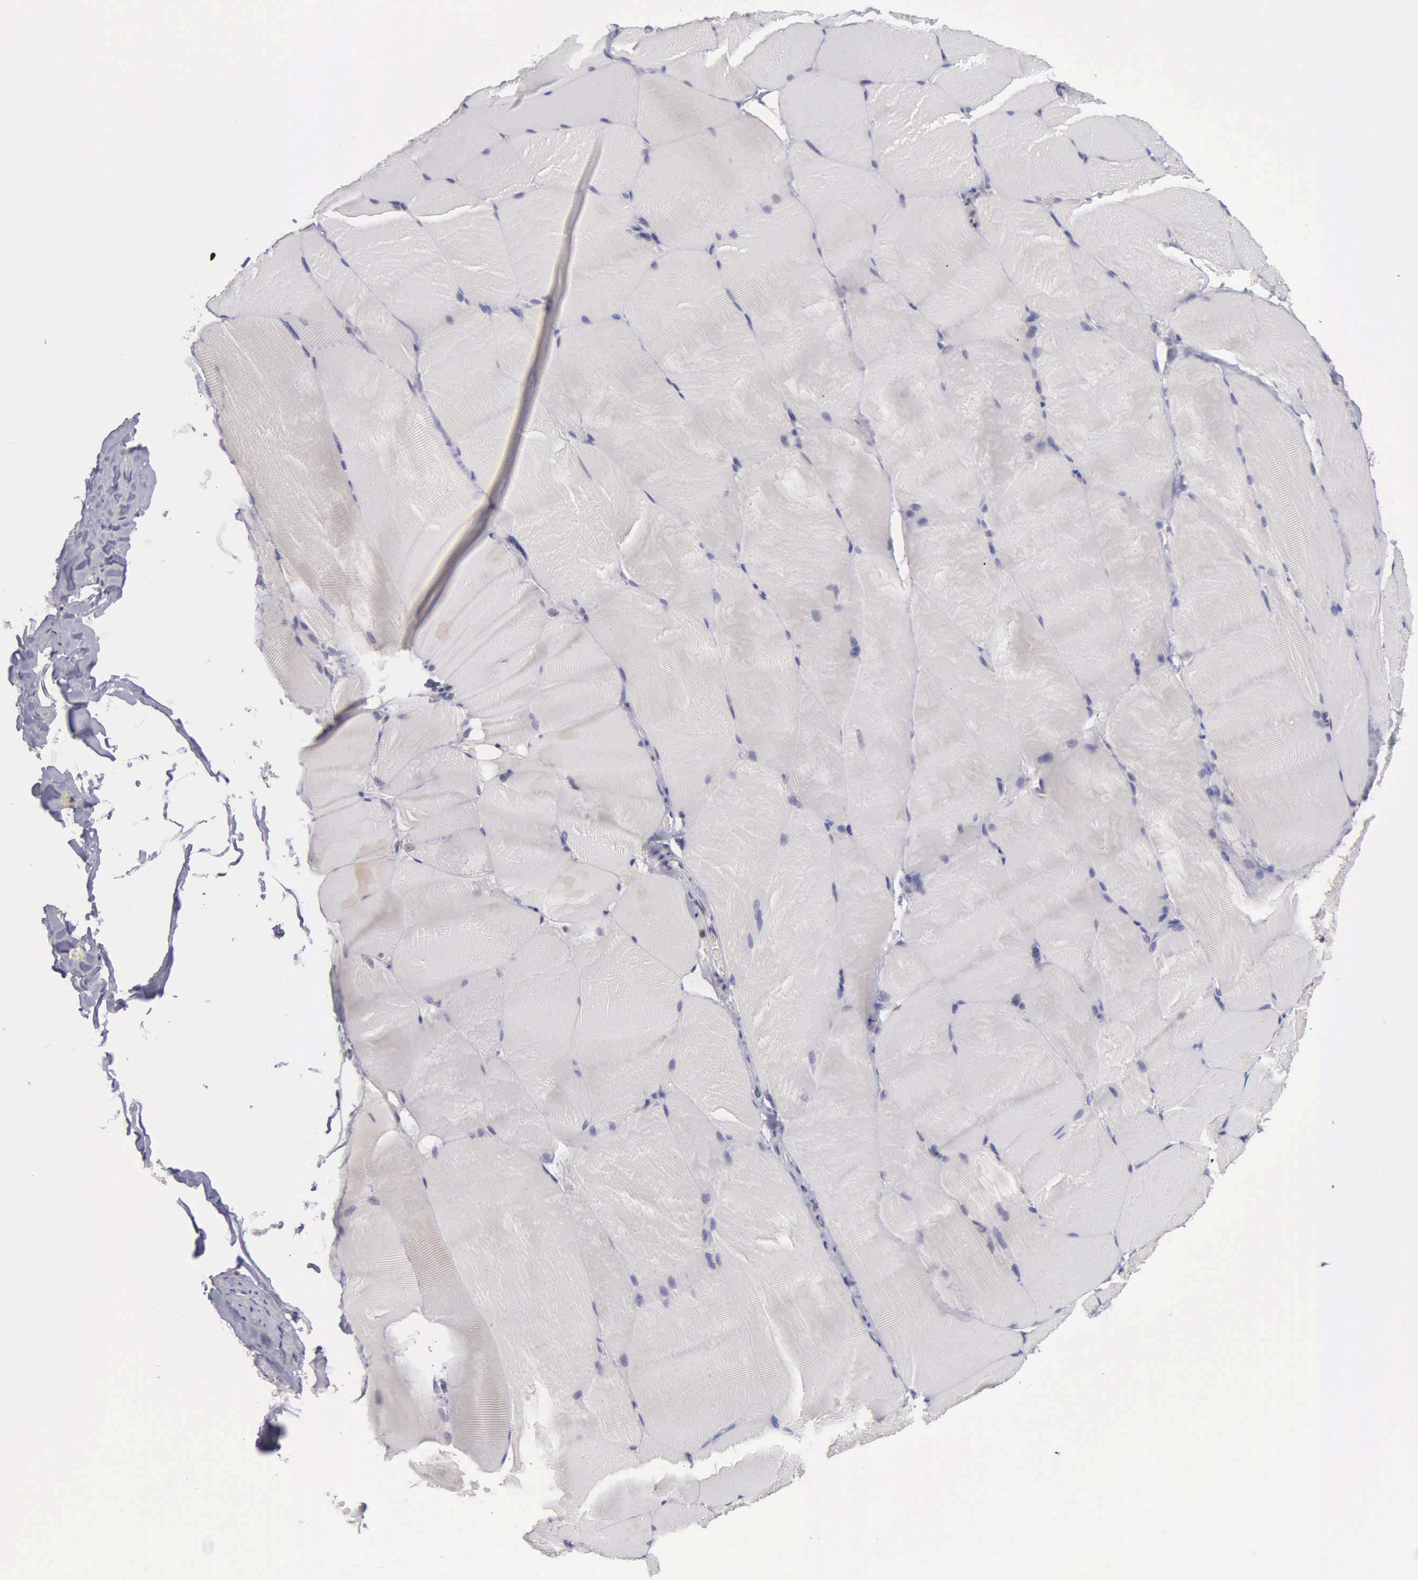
{"staining": {"intensity": "negative", "quantity": "none", "location": "none"}, "tissue": "skeletal muscle", "cell_type": "Myocytes", "image_type": "normal", "snomed": [{"axis": "morphology", "description": "Normal tissue, NOS"}, {"axis": "topography", "description": "Skeletal muscle"}], "caption": "Immunohistochemistry of benign skeletal muscle demonstrates no positivity in myocytes.", "gene": "BRD1", "patient": {"sex": "male", "age": 71}}